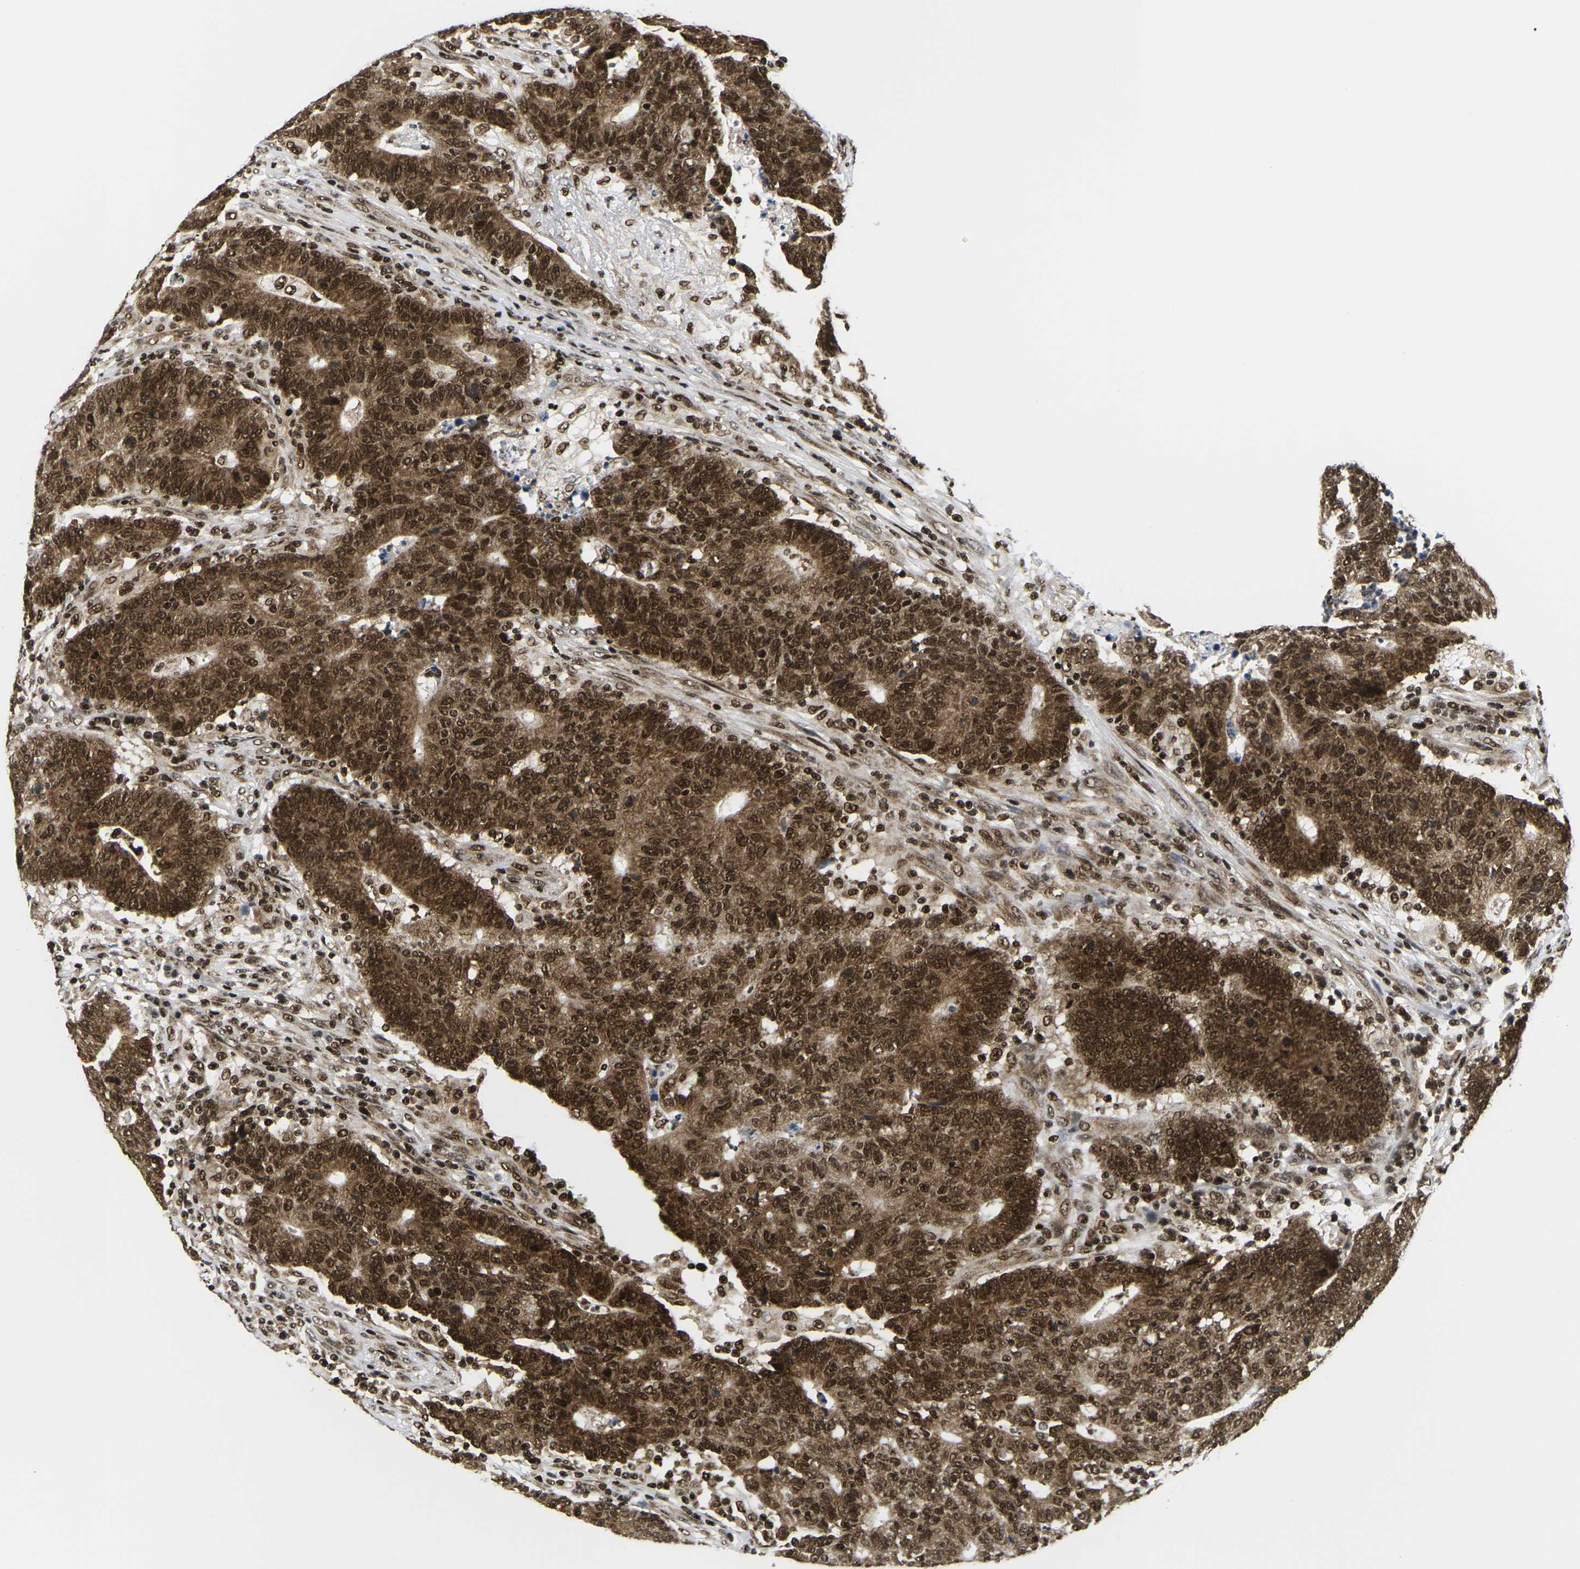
{"staining": {"intensity": "strong", "quantity": ">75%", "location": "cytoplasmic/membranous,nuclear"}, "tissue": "colorectal cancer", "cell_type": "Tumor cells", "image_type": "cancer", "snomed": [{"axis": "morphology", "description": "Normal tissue, NOS"}, {"axis": "morphology", "description": "Adenocarcinoma, NOS"}, {"axis": "topography", "description": "Colon"}], "caption": "Protein staining of colorectal cancer tissue demonstrates strong cytoplasmic/membranous and nuclear expression in approximately >75% of tumor cells. Using DAB (3,3'-diaminobenzidine) (brown) and hematoxylin (blue) stains, captured at high magnification using brightfield microscopy.", "gene": "CELF1", "patient": {"sex": "female", "age": 75}}